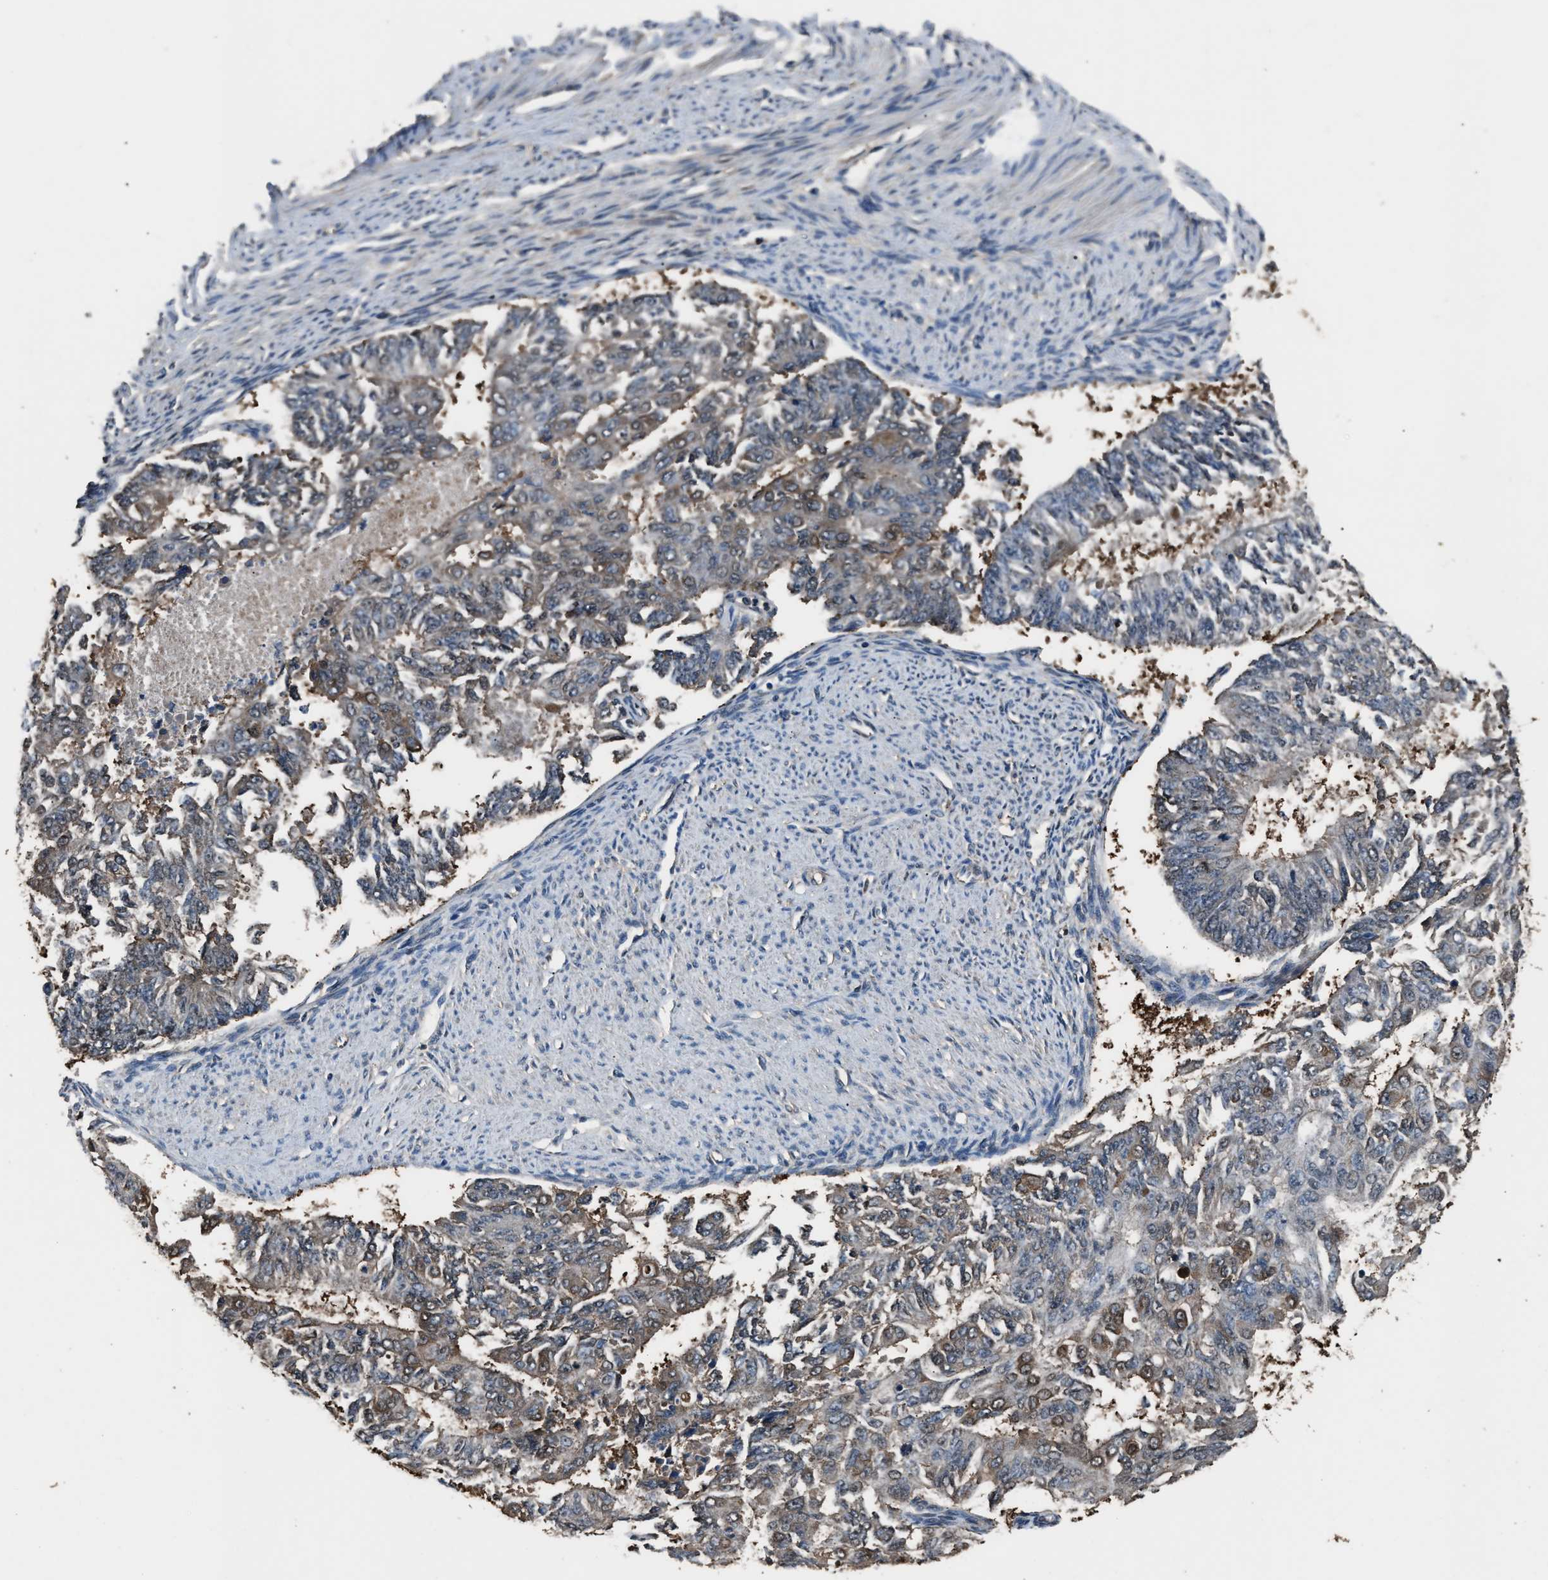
{"staining": {"intensity": "weak", "quantity": "25%-75%", "location": "cytoplasmic/membranous"}, "tissue": "endometrial cancer", "cell_type": "Tumor cells", "image_type": "cancer", "snomed": [{"axis": "morphology", "description": "Adenocarcinoma, NOS"}, {"axis": "topography", "description": "Endometrium"}], "caption": "DAB immunohistochemical staining of human endometrial cancer displays weak cytoplasmic/membranous protein staining in approximately 25%-75% of tumor cells. The protein is stained brown, and the nuclei are stained in blue (DAB IHC with brightfield microscopy, high magnification).", "gene": "GSTP1", "patient": {"sex": "female", "age": 32}}